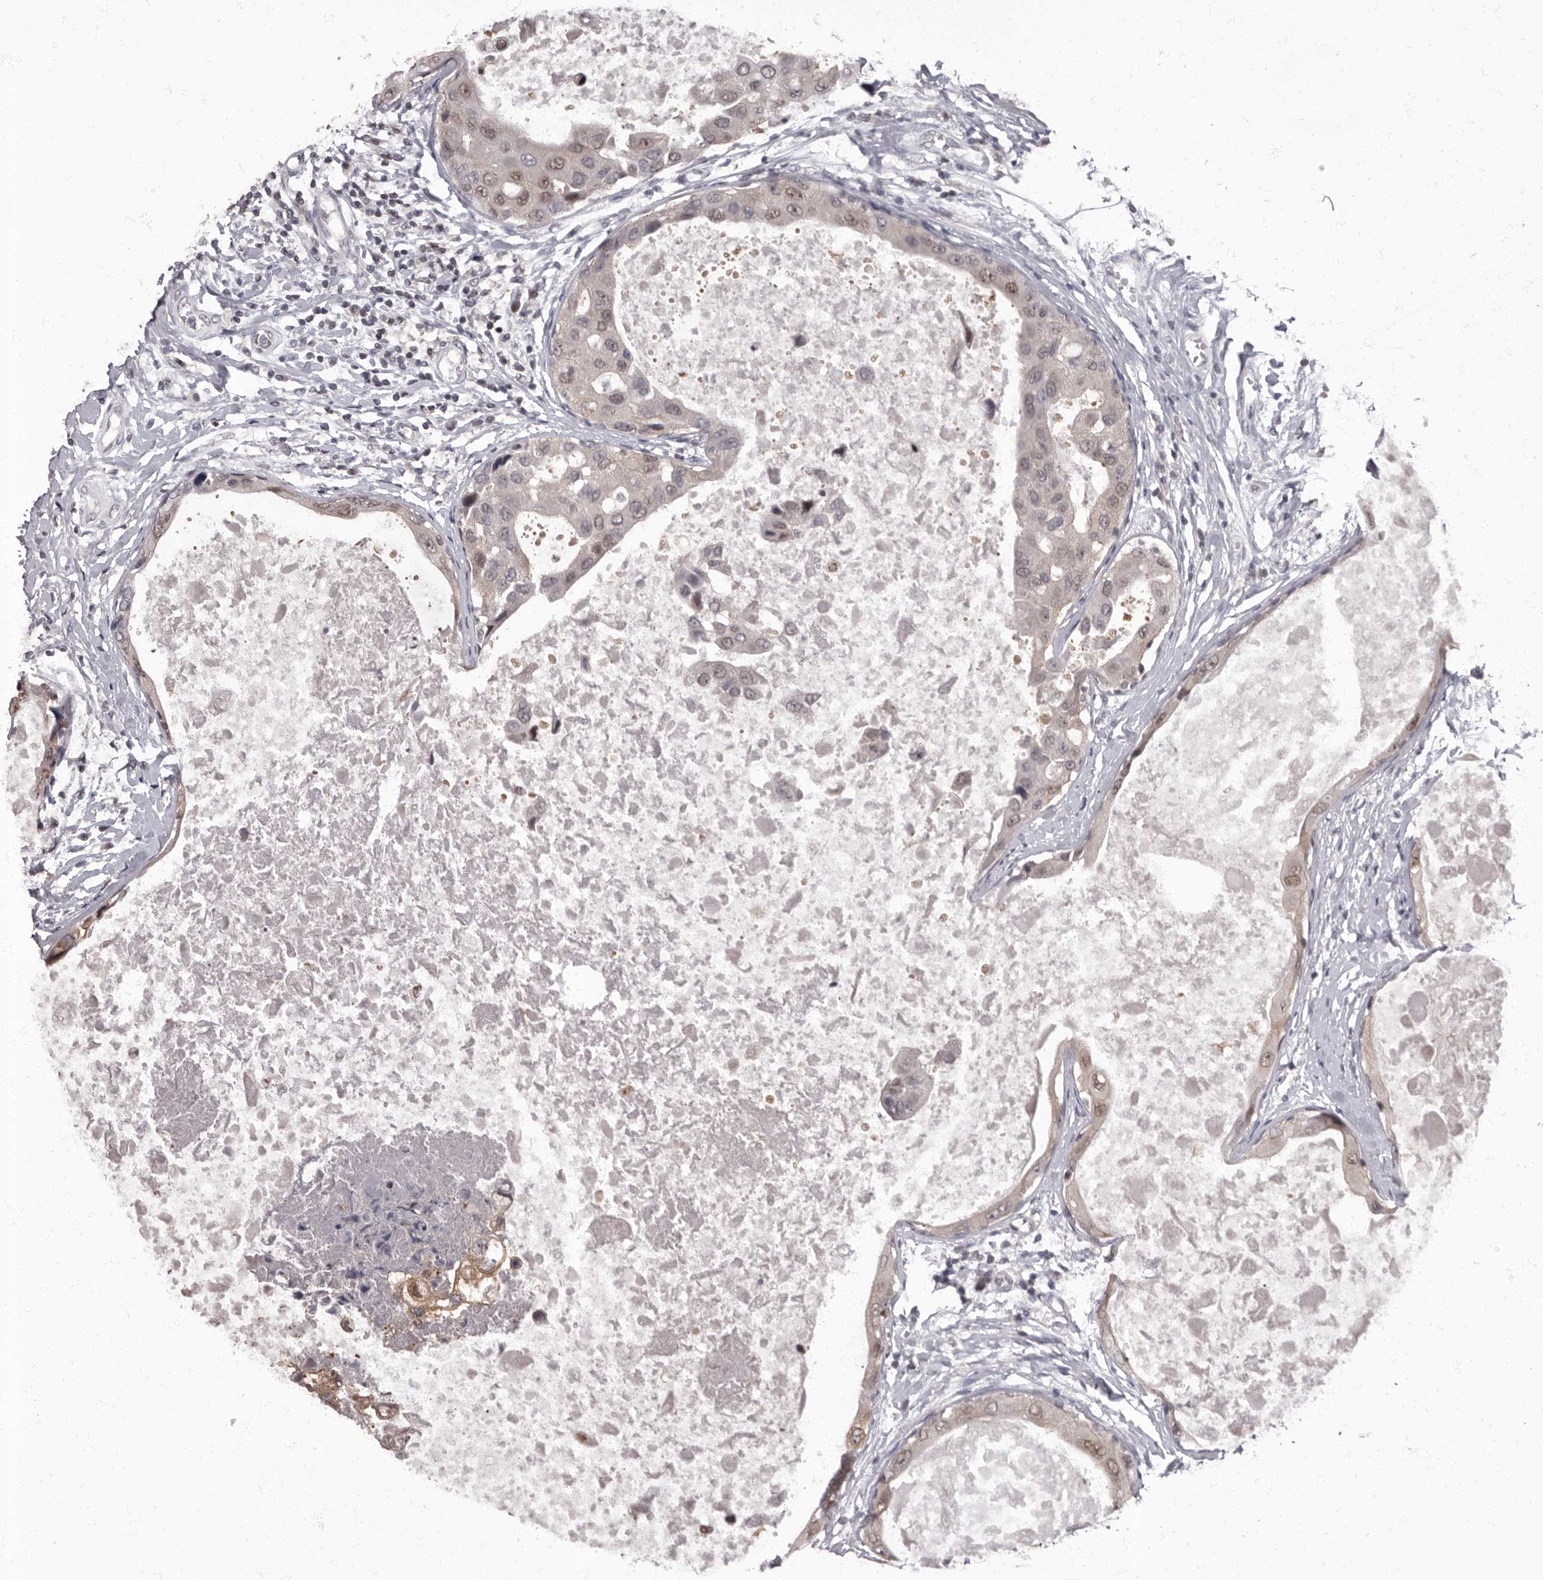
{"staining": {"intensity": "moderate", "quantity": "25%-75%", "location": "nuclear"}, "tissue": "breast cancer", "cell_type": "Tumor cells", "image_type": "cancer", "snomed": [{"axis": "morphology", "description": "Duct carcinoma"}, {"axis": "topography", "description": "Breast"}], "caption": "A brown stain labels moderate nuclear positivity of a protein in human breast intraductal carcinoma tumor cells.", "gene": "C1orf50", "patient": {"sex": "female", "age": 27}}